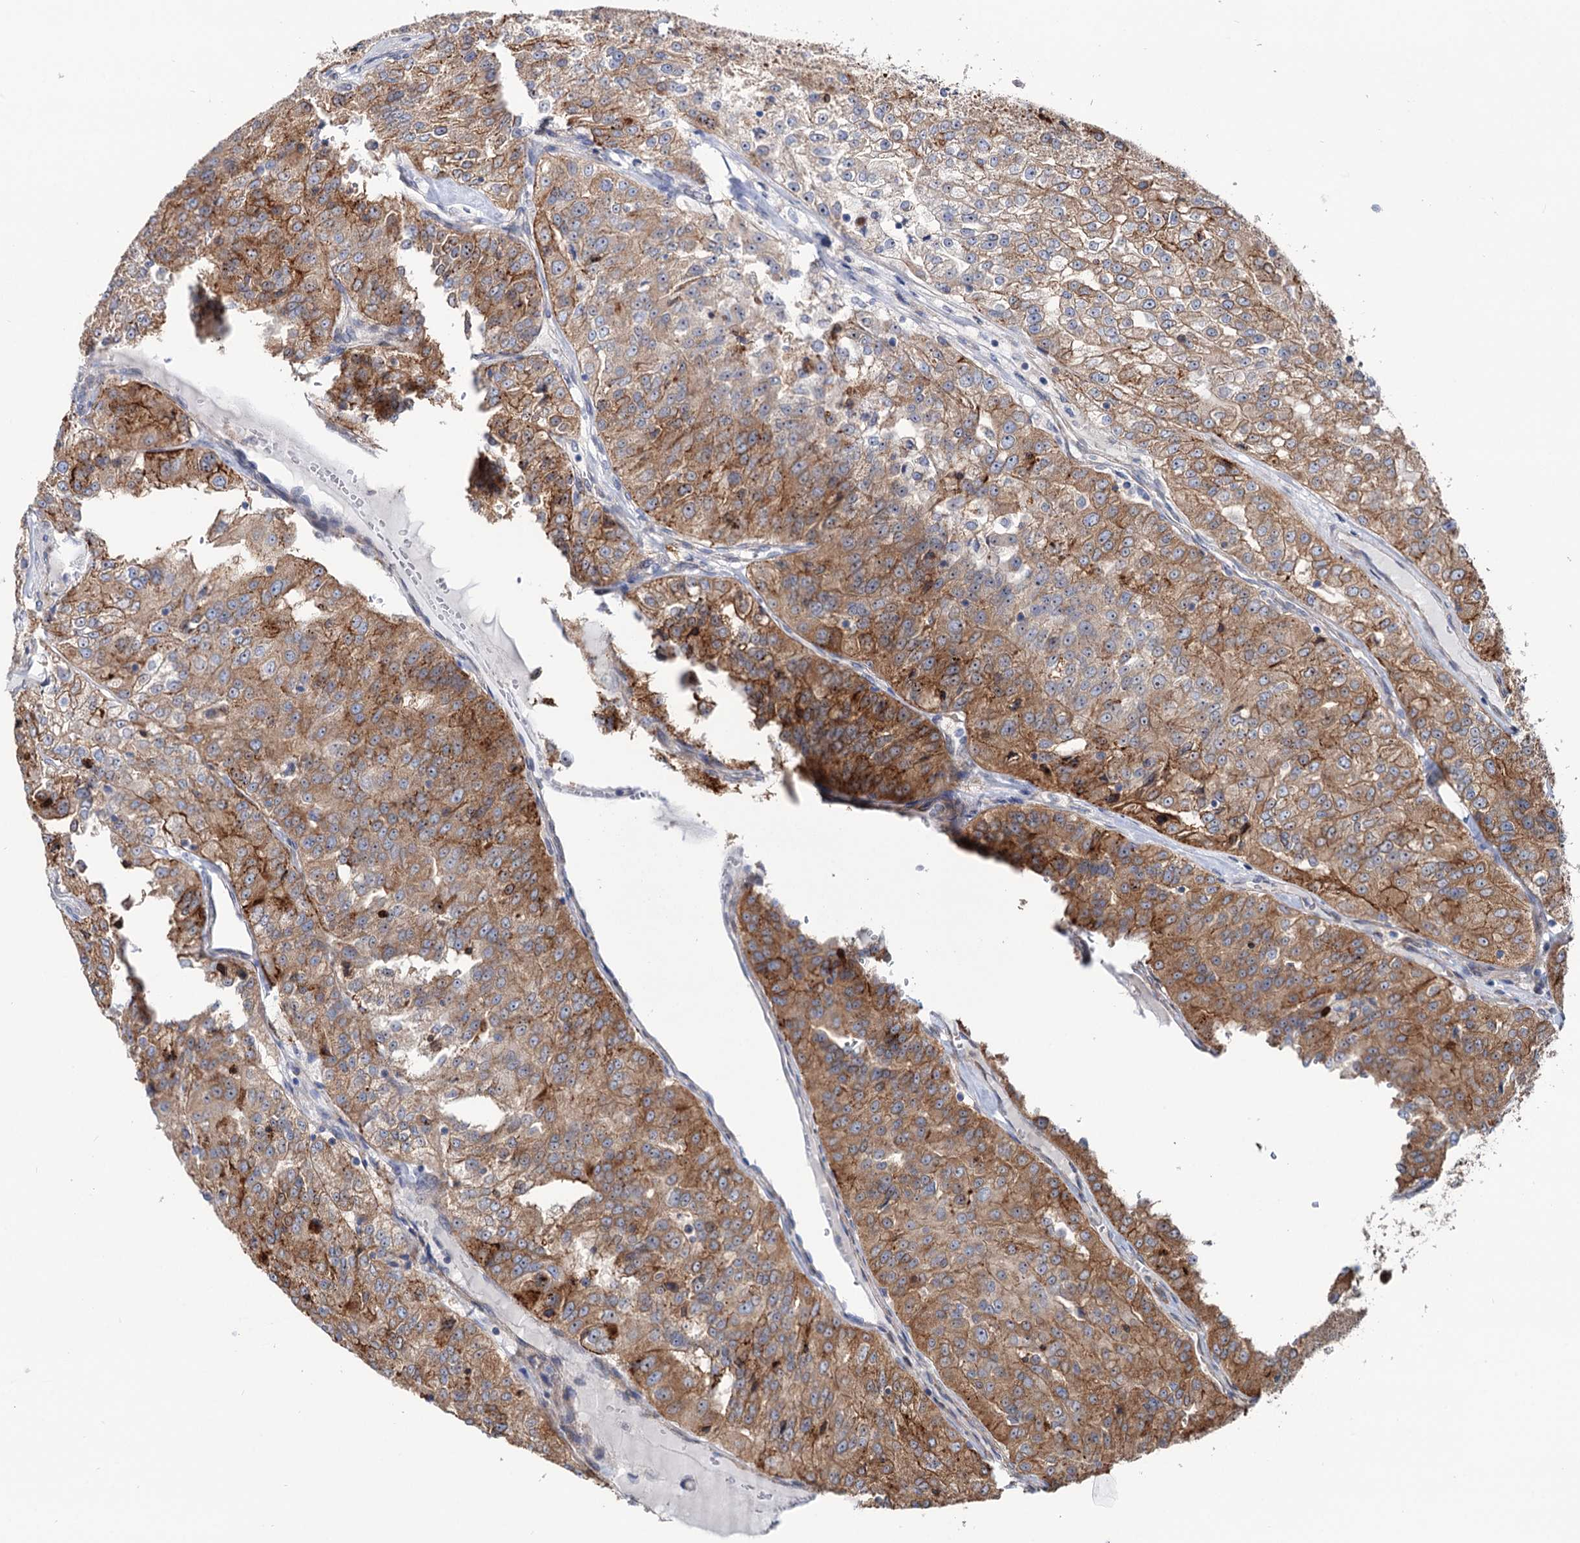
{"staining": {"intensity": "moderate", "quantity": ">75%", "location": "cytoplasmic/membranous"}, "tissue": "renal cancer", "cell_type": "Tumor cells", "image_type": "cancer", "snomed": [{"axis": "morphology", "description": "Adenocarcinoma, NOS"}, {"axis": "topography", "description": "Kidney"}], "caption": "This histopathology image exhibits adenocarcinoma (renal) stained with IHC to label a protein in brown. The cytoplasmic/membranous of tumor cells show moderate positivity for the protein. Nuclei are counter-stained blue.", "gene": "PTDSS2", "patient": {"sex": "female", "age": 63}}